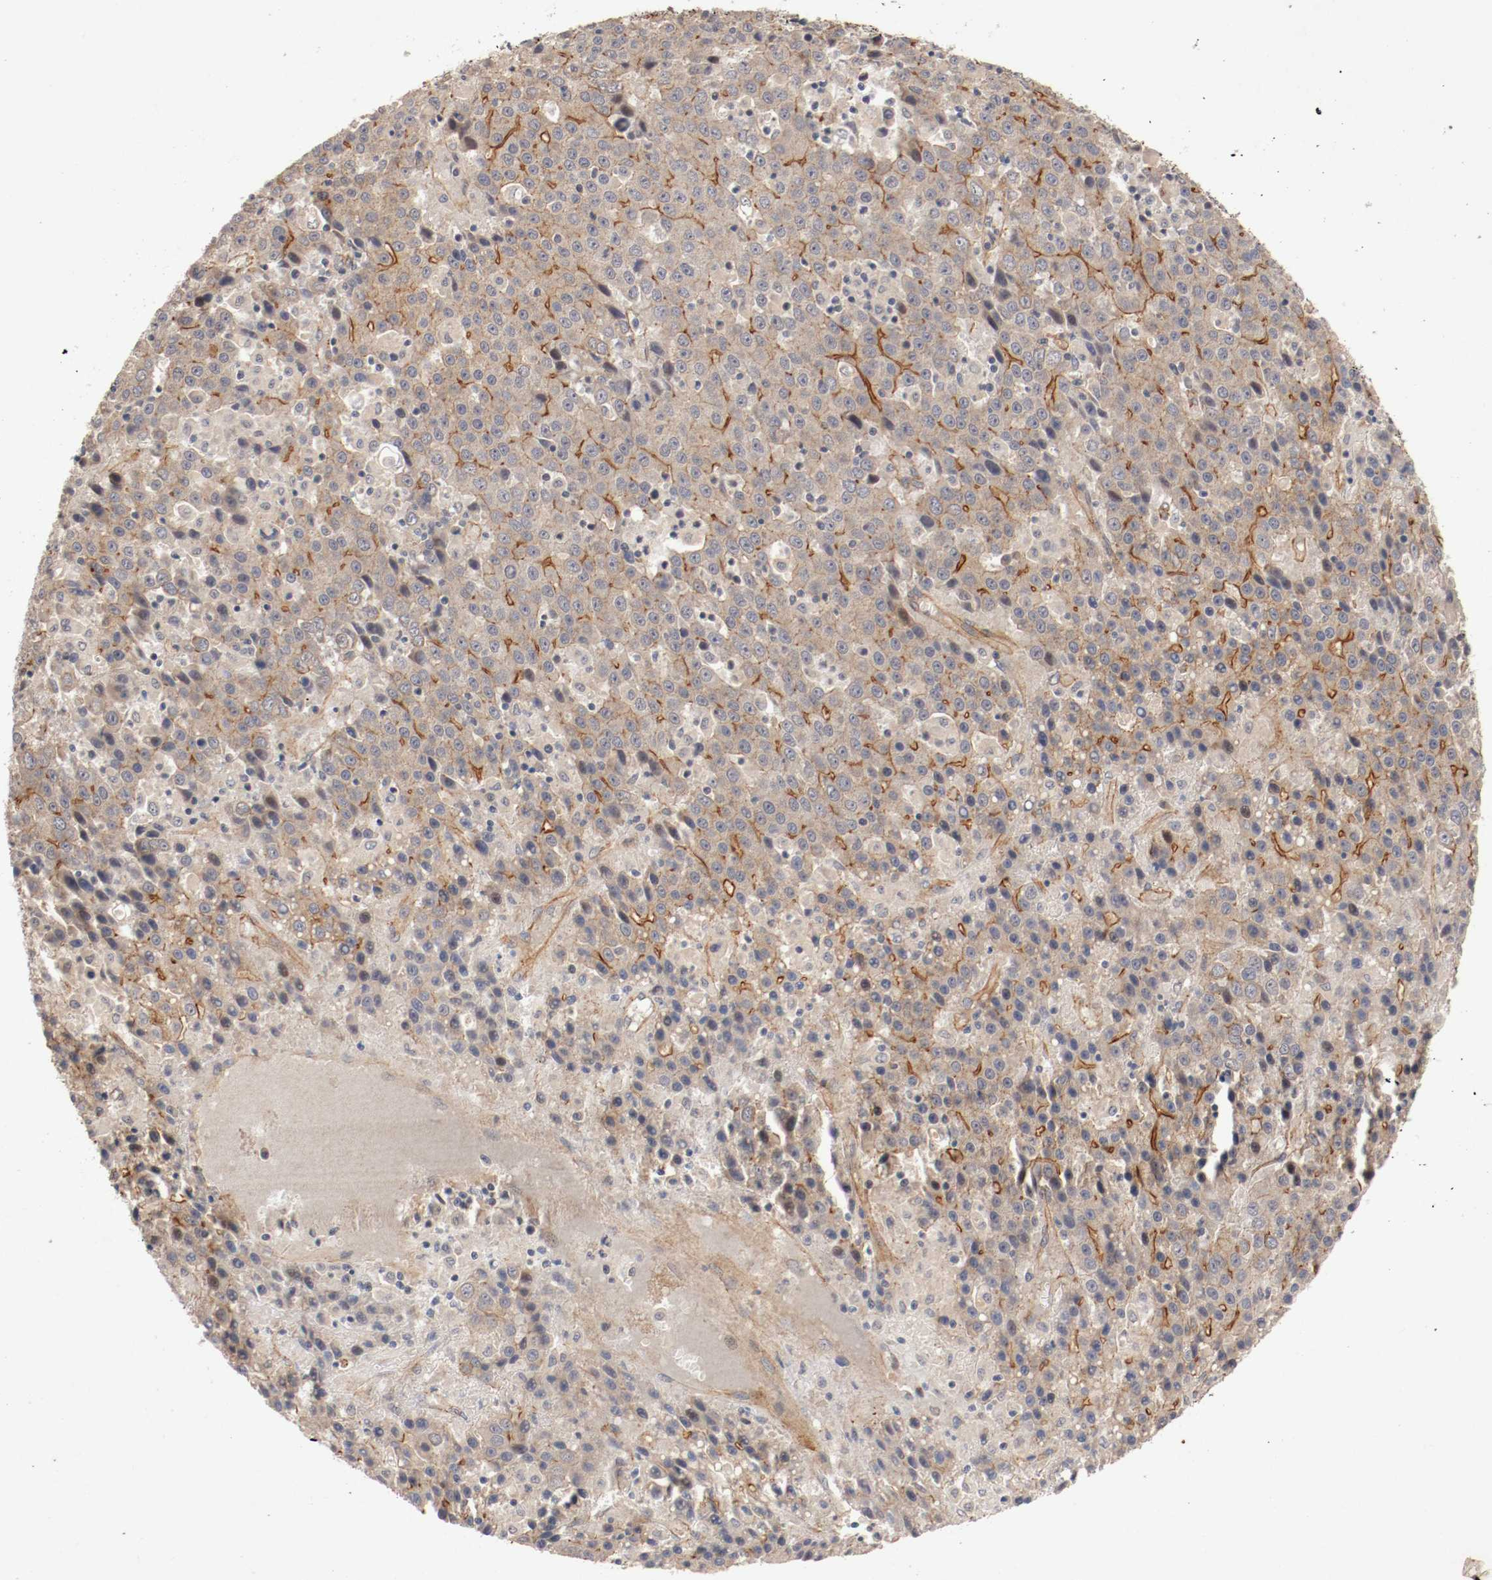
{"staining": {"intensity": "strong", "quantity": "25%-75%", "location": "cytoplasmic/membranous"}, "tissue": "liver cancer", "cell_type": "Tumor cells", "image_type": "cancer", "snomed": [{"axis": "morphology", "description": "Carcinoma, Hepatocellular, NOS"}, {"axis": "topography", "description": "Liver"}], "caption": "Immunohistochemical staining of liver cancer (hepatocellular carcinoma) displays high levels of strong cytoplasmic/membranous protein expression in approximately 25%-75% of tumor cells. Using DAB (3,3'-diaminobenzidine) (brown) and hematoxylin (blue) stains, captured at high magnification using brightfield microscopy.", "gene": "TYK2", "patient": {"sex": "female", "age": 53}}